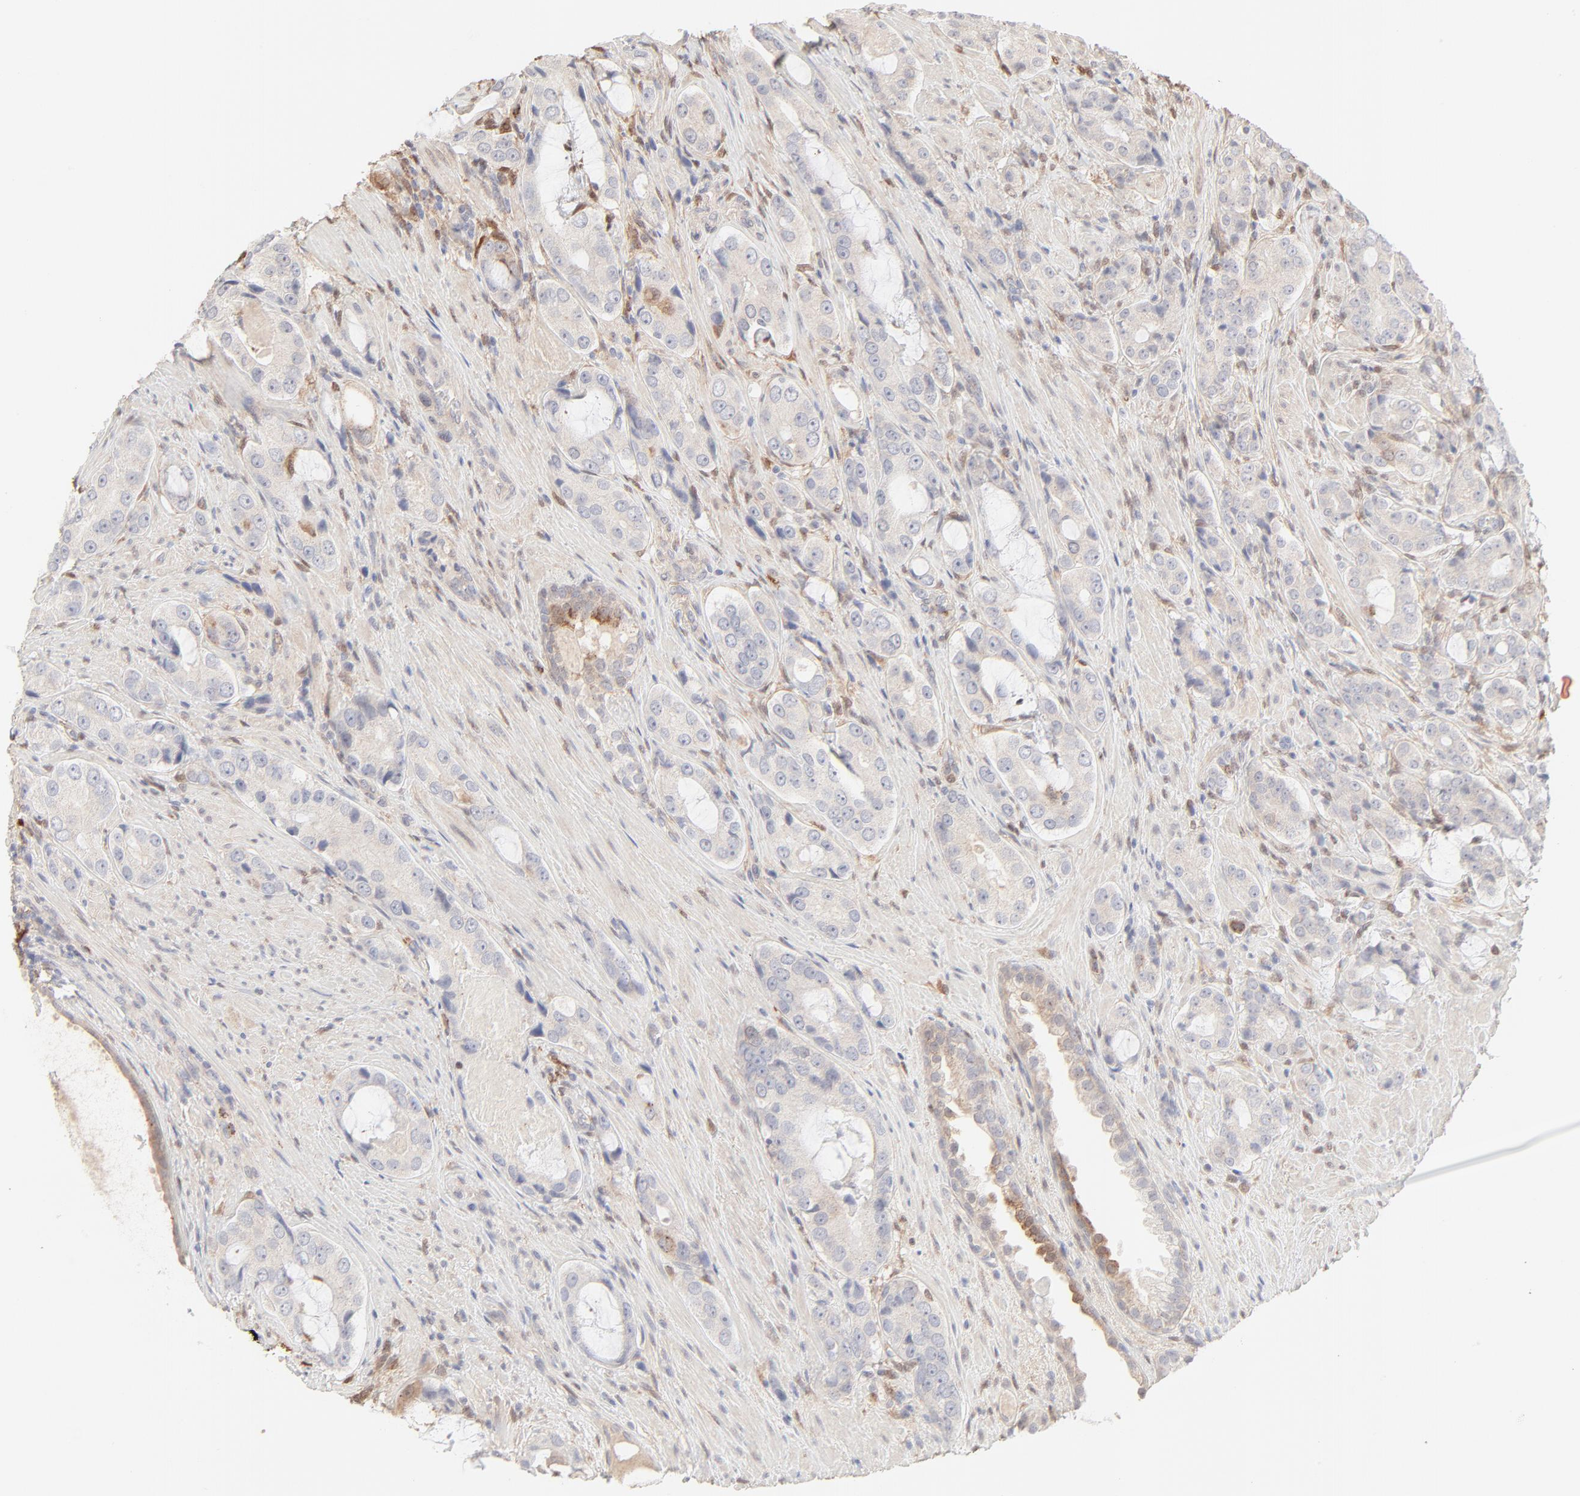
{"staining": {"intensity": "negative", "quantity": "none", "location": "none"}, "tissue": "prostate cancer", "cell_type": "Tumor cells", "image_type": "cancer", "snomed": [{"axis": "morphology", "description": "Adenocarcinoma, High grade"}, {"axis": "topography", "description": "Prostate"}], "caption": "Immunohistochemical staining of human prostate adenocarcinoma (high-grade) displays no significant expression in tumor cells.", "gene": "LGALS2", "patient": {"sex": "male", "age": 72}}